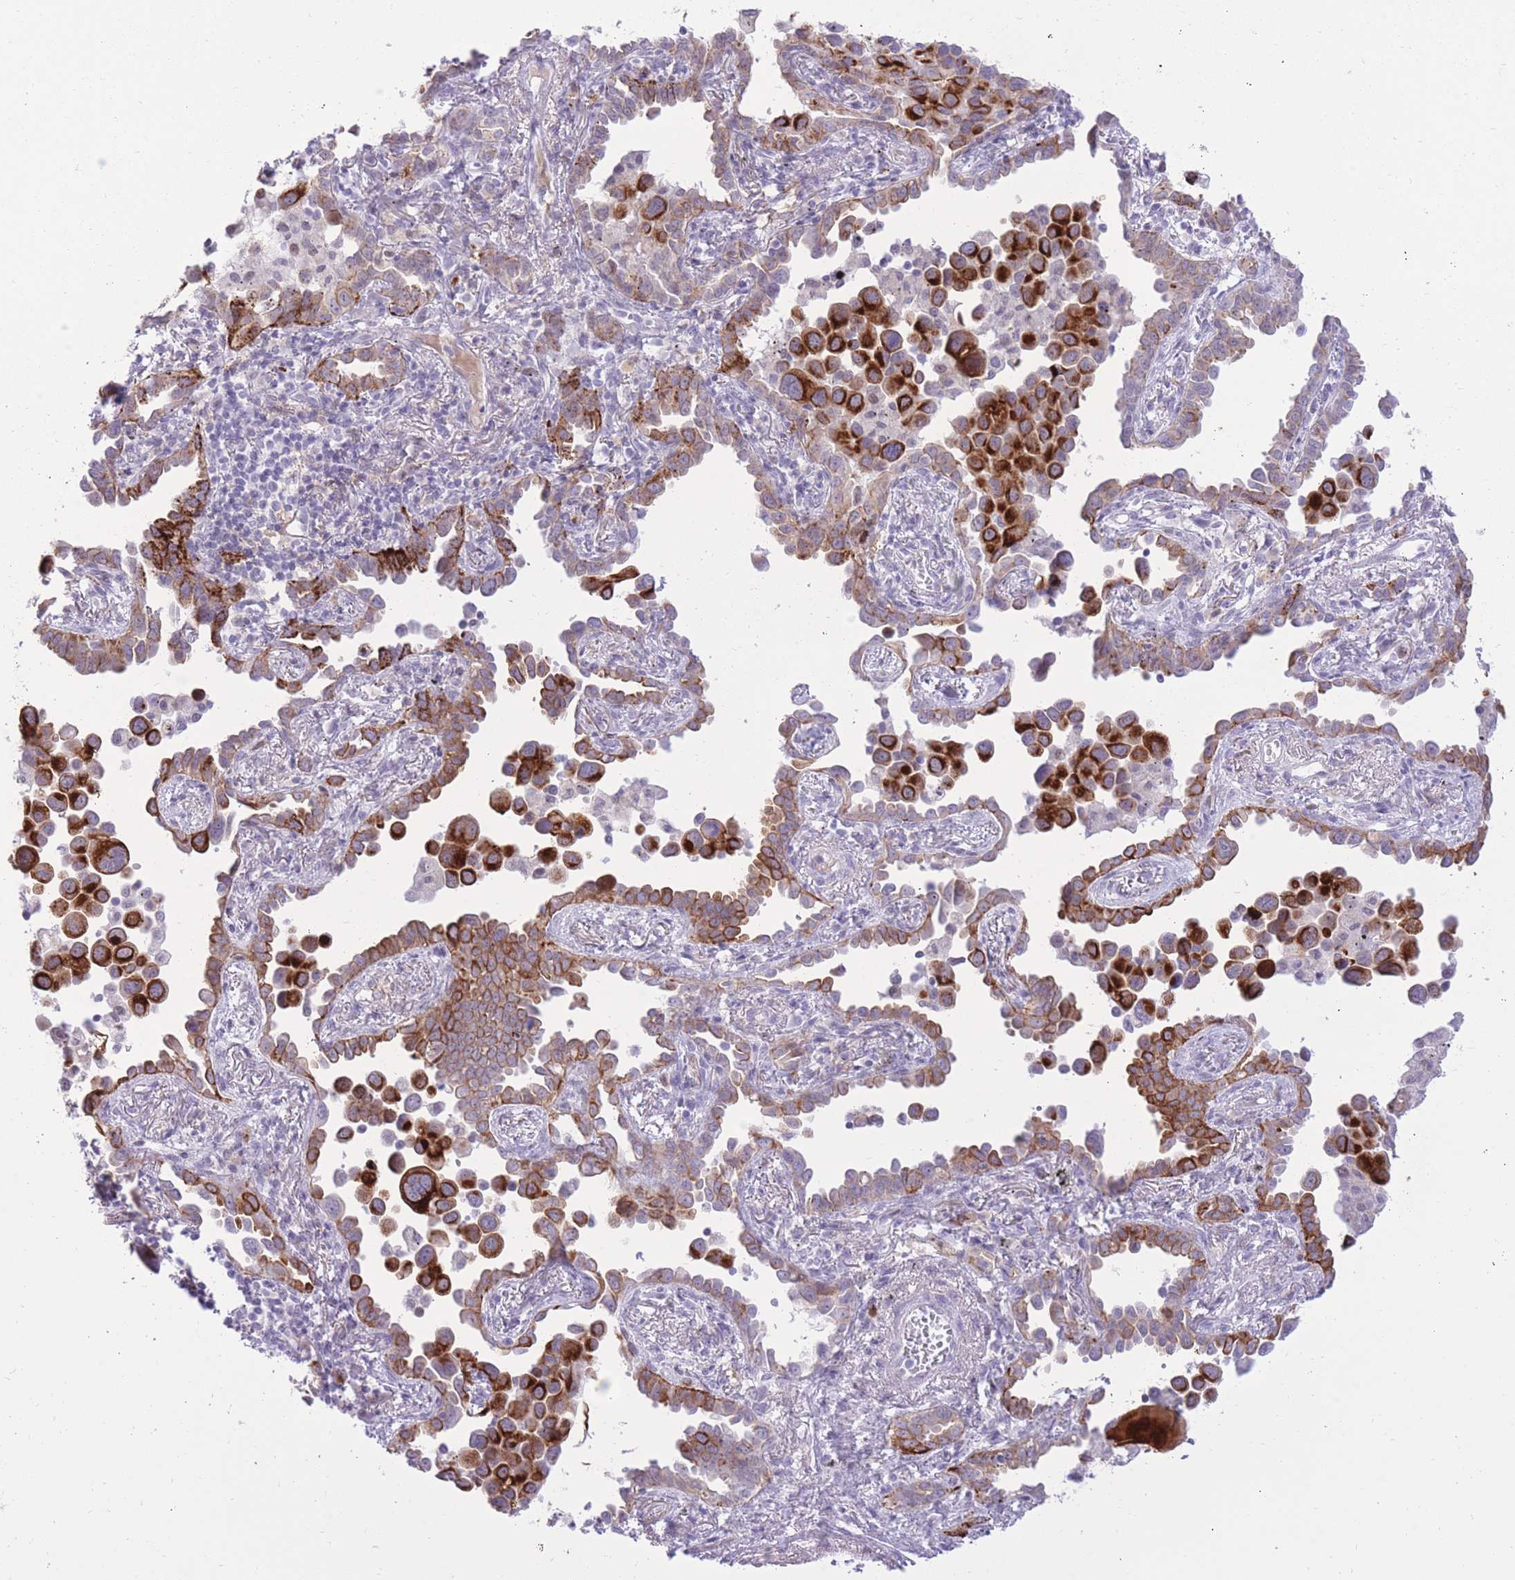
{"staining": {"intensity": "strong", "quantity": "25%-75%", "location": "cytoplasmic/membranous"}, "tissue": "lung cancer", "cell_type": "Tumor cells", "image_type": "cancer", "snomed": [{"axis": "morphology", "description": "Adenocarcinoma, NOS"}, {"axis": "topography", "description": "Lung"}], "caption": "A high-resolution image shows immunohistochemistry staining of adenocarcinoma (lung), which displays strong cytoplasmic/membranous staining in about 25%-75% of tumor cells. (DAB = brown stain, brightfield microscopy at high magnification).", "gene": "MEIS3", "patient": {"sex": "male", "age": 67}}